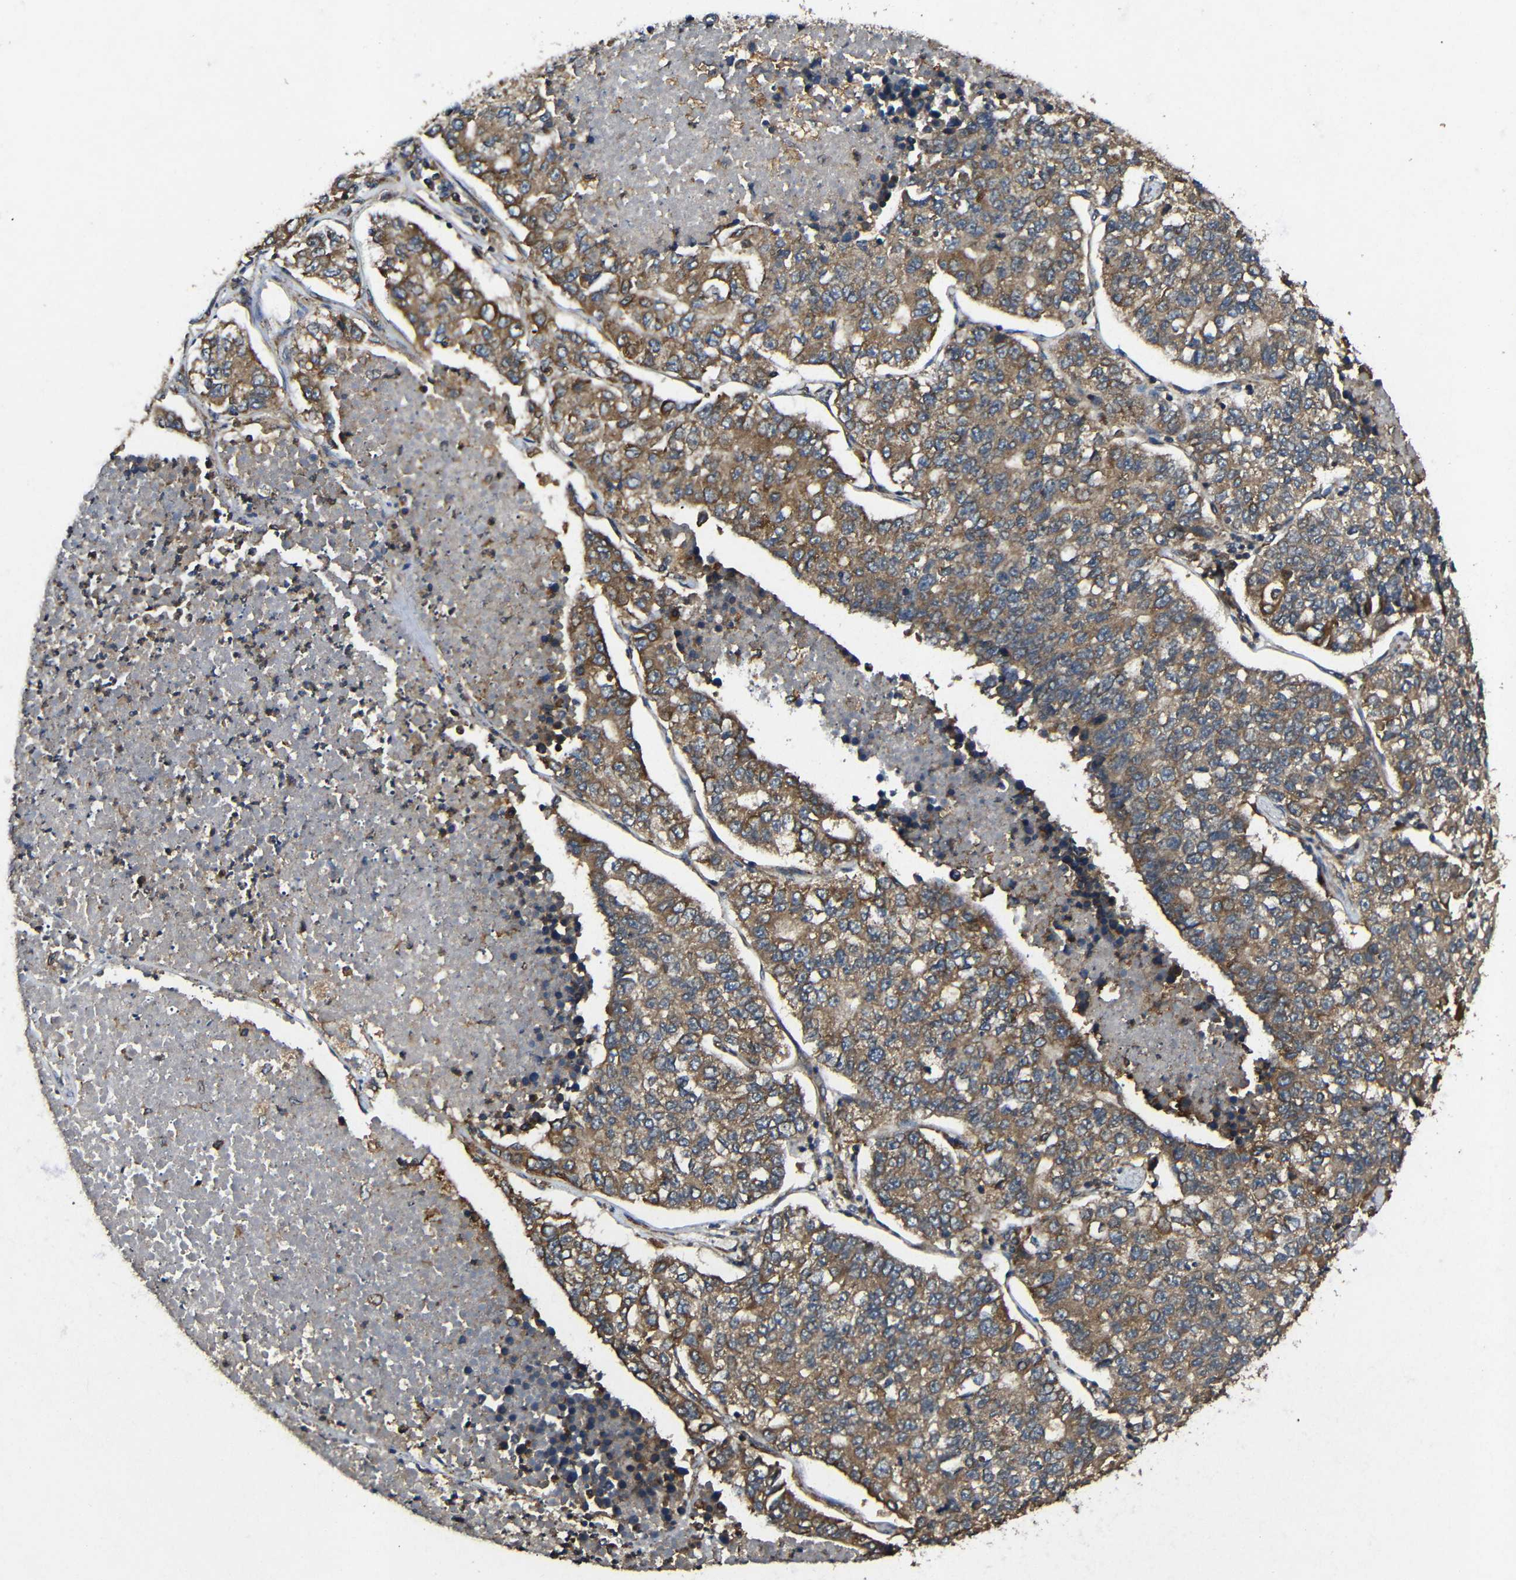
{"staining": {"intensity": "strong", "quantity": ">75%", "location": "cytoplasmic/membranous"}, "tissue": "lung cancer", "cell_type": "Tumor cells", "image_type": "cancer", "snomed": [{"axis": "morphology", "description": "Adenocarcinoma, NOS"}, {"axis": "topography", "description": "Lung"}], "caption": "About >75% of tumor cells in human lung cancer demonstrate strong cytoplasmic/membranous protein expression as visualized by brown immunohistochemical staining.", "gene": "EIF2S1", "patient": {"sex": "male", "age": 49}}